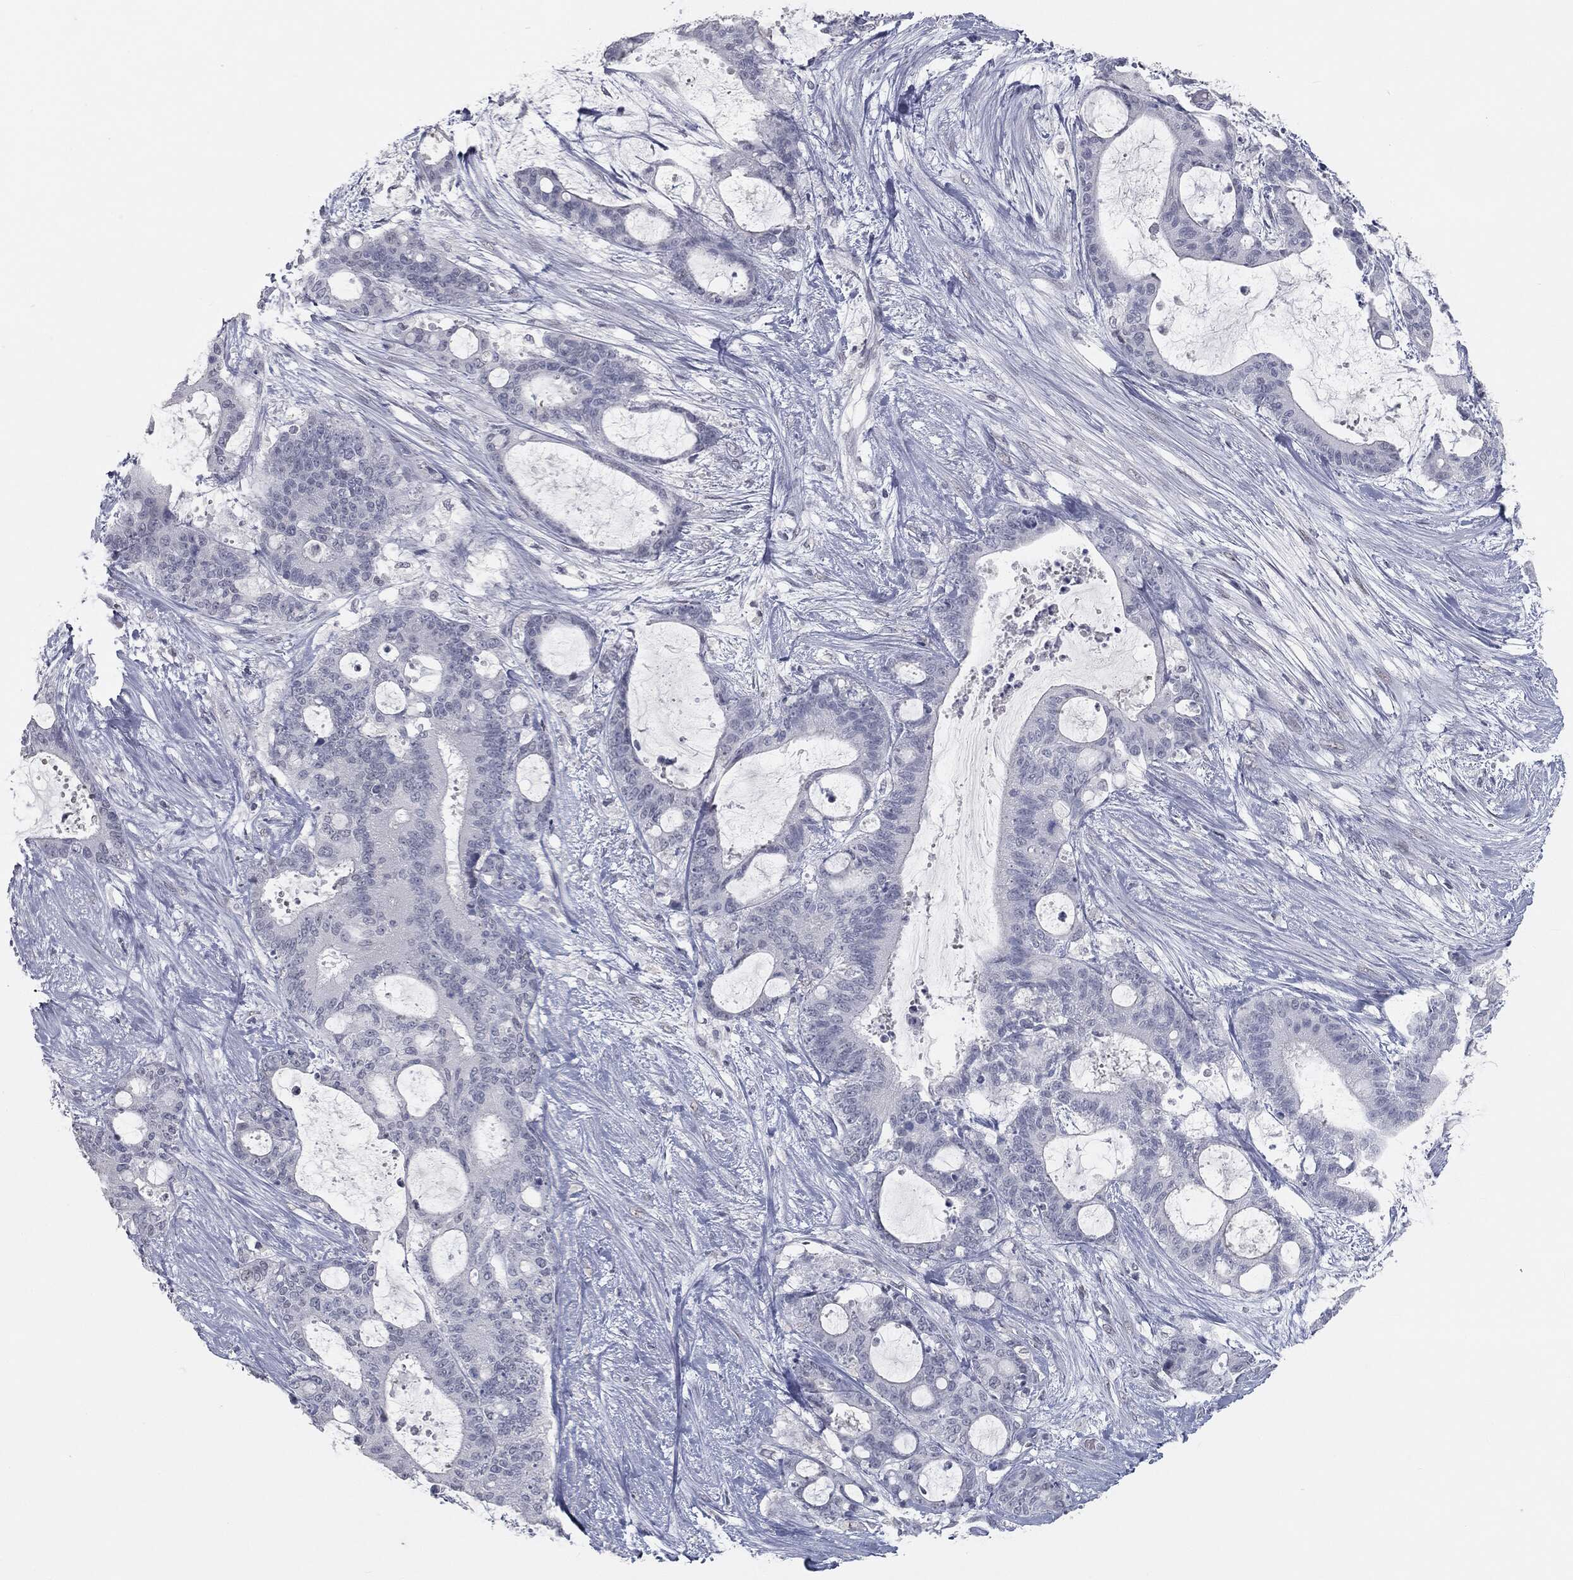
{"staining": {"intensity": "negative", "quantity": "none", "location": "none"}, "tissue": "liver cancer", "cell_type": "Tumor cells", "image_type": "cancer", "snomed": [{"axis": "morphology", "description": "Normal tissue, NOS"}, {"axis": "morphology", "description": "Cholangiocarcinoma"}, {"axis": "topography", "description": "Liver"}, {"axis": "topography", "description": "Peripheral nerve tissue"}], "caption": "Protein analysis of cholangiocarcinoma (liver) exhibits no significant positivity in tumor cells. (DAB (3,3'-diaminobenzidine) immunohistochemistry (IHC) visualized using brightfield microscopy, high magnification).", "gene": "PRAME", "patient": {"sex": "female", "age": 73}}